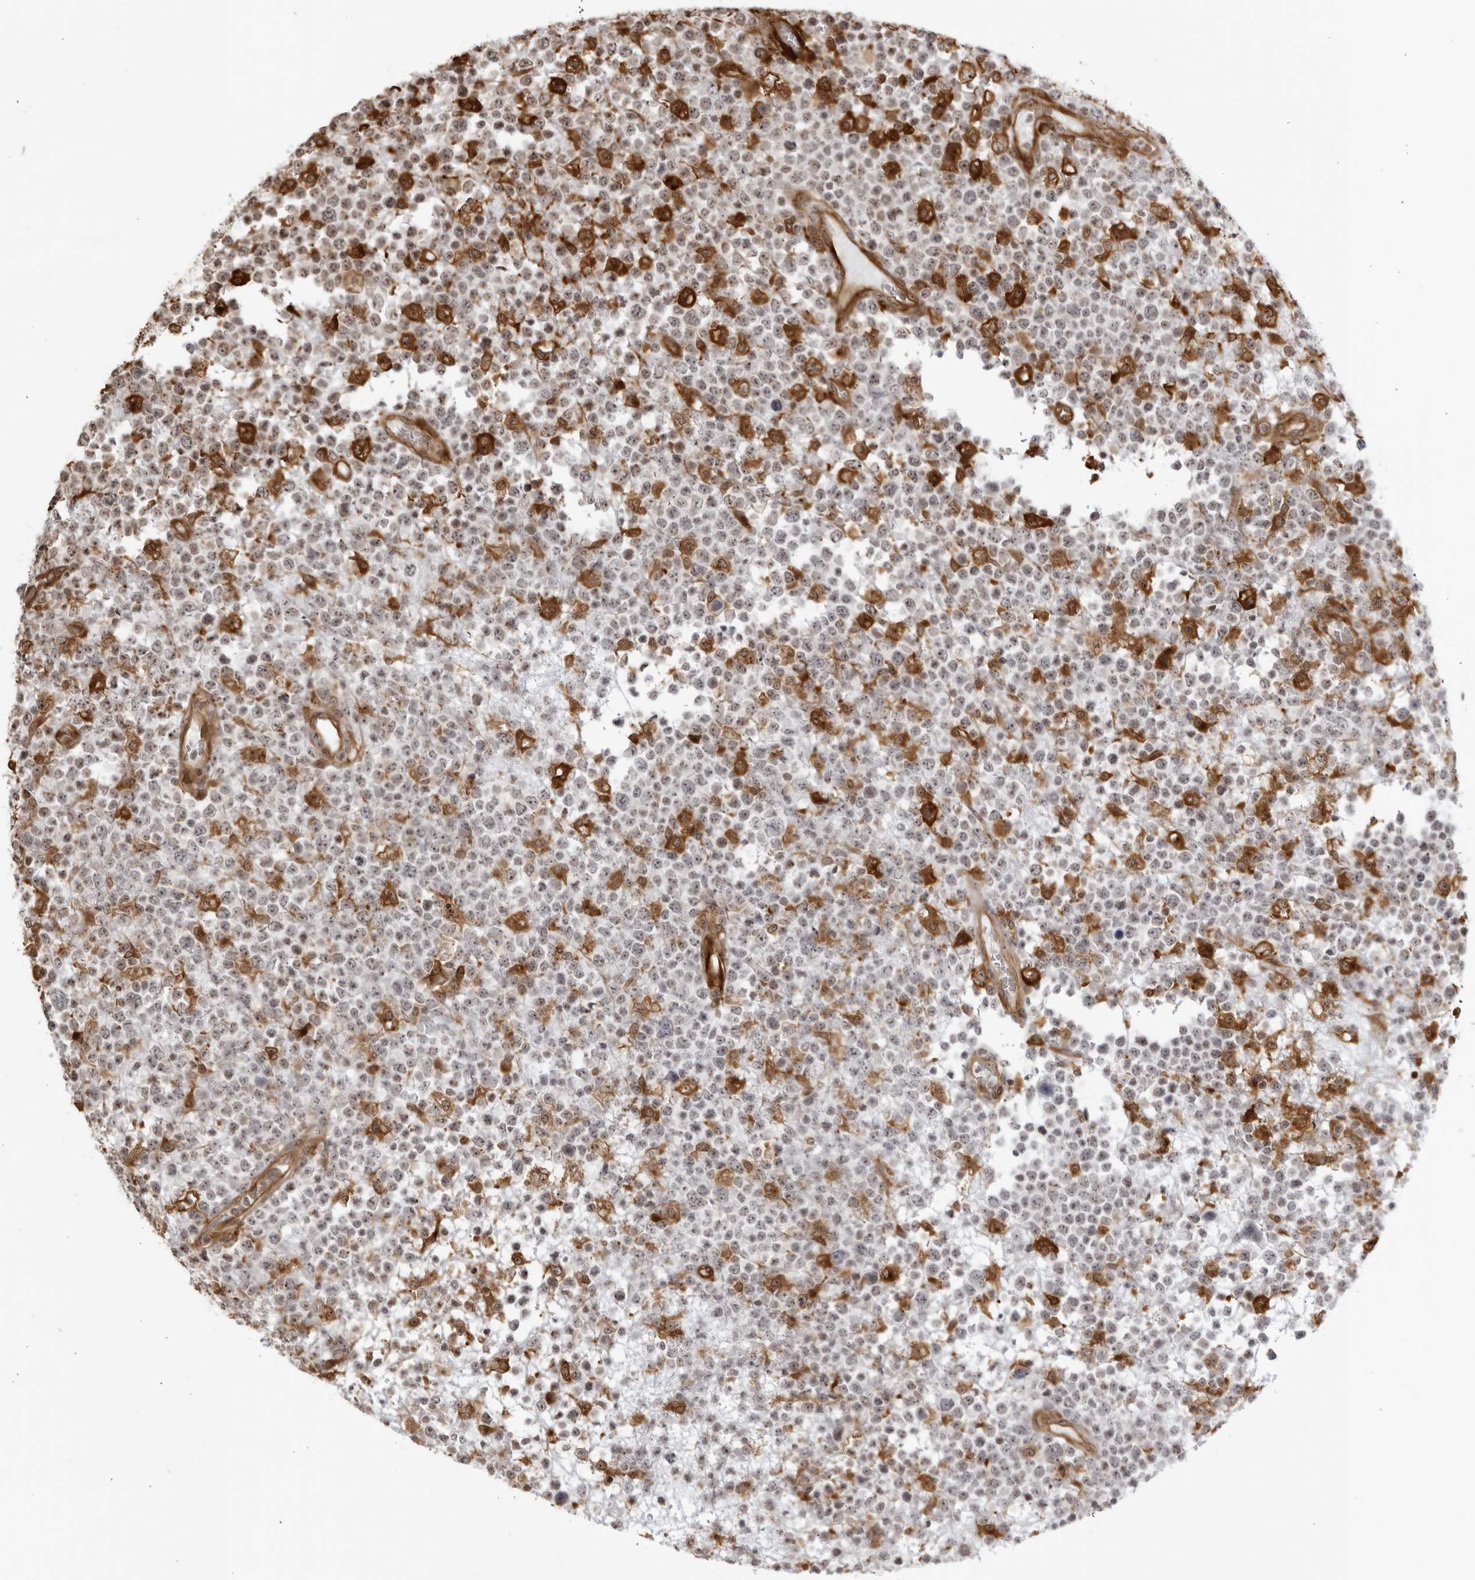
{"staining": {"intensity": "negative", "quantity": "none", "location": "none"}, "tissue": "lymphoma", "cell_type": "Tumor cells", "image_type": "cancer", "snomed": [{"axis": "morphology", "description": "Malignant lymphoma, non-Hodgkin's type, High grade"}, {"axis": "topography", "description": "Colon"}], "caption": "Immunohistochemical staining of high-grade malignant lymphoma, non-Hodgkin's type exhibits no significant staining in tumor cells.", "gene": "TCF21", "patient": {"sex": "female", "age": 53}}